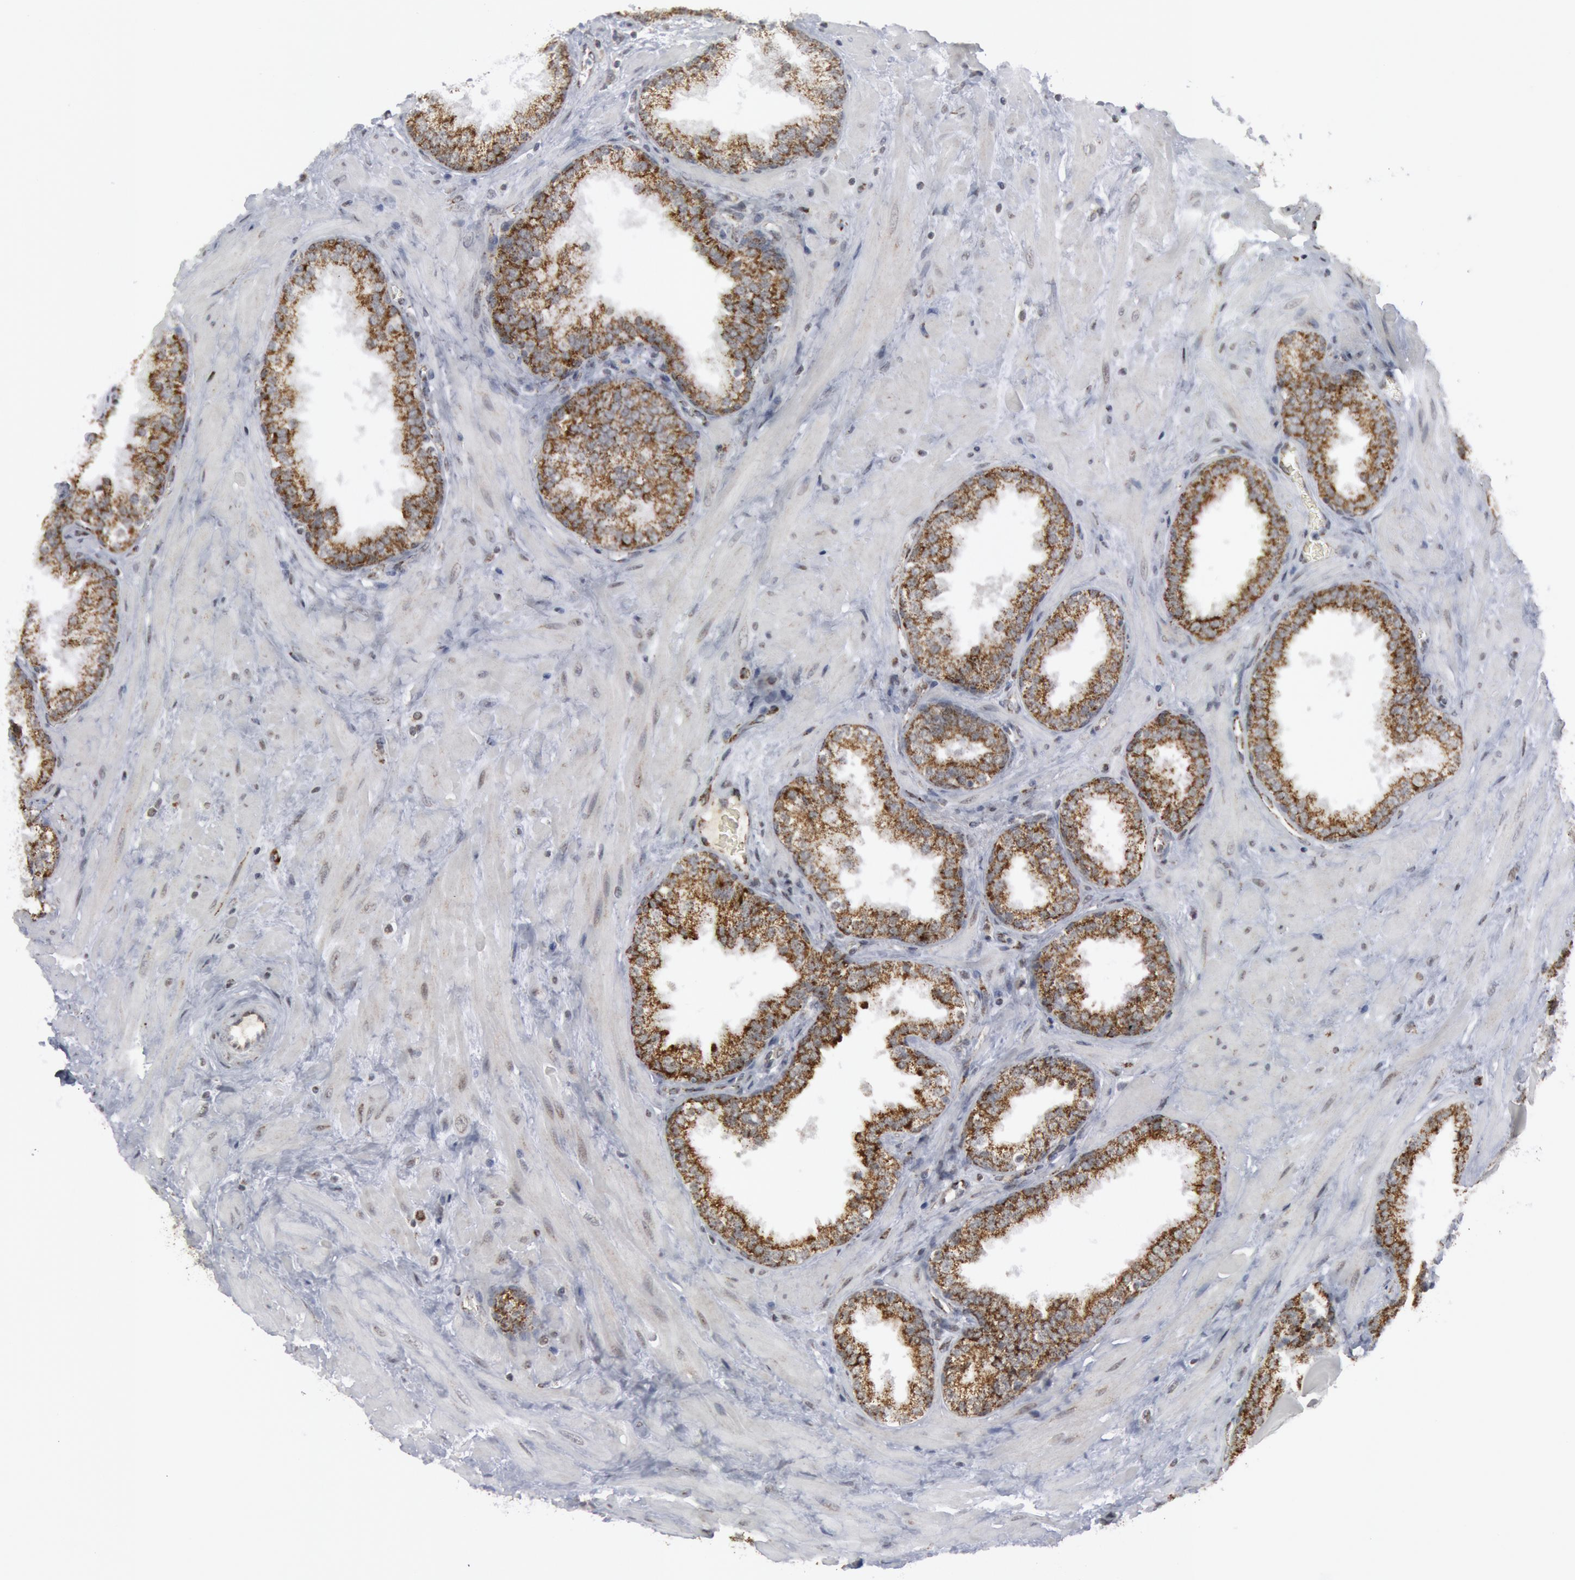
{"staining": {"intensity": "moderate", "quantity": ">75%", "location": "cytoplasmic/membranous"}, "tissue": "prostate", "cell_type": "Glandular cells", "image_type": "normal", "snomed": [{"axis": "morphology", "description": "Normal tissue, NOS"}, {"axis": "topography", "description": "Prostate"}], "caption": "A brown stain shows moderate cytoplasmic/membranous expression of a protein in glandular cells of benign prostate. (IHC, brightfield microscopy, high magnification).", "gene": "CASP9", "patient": {"sex": "male", "age": 51}}